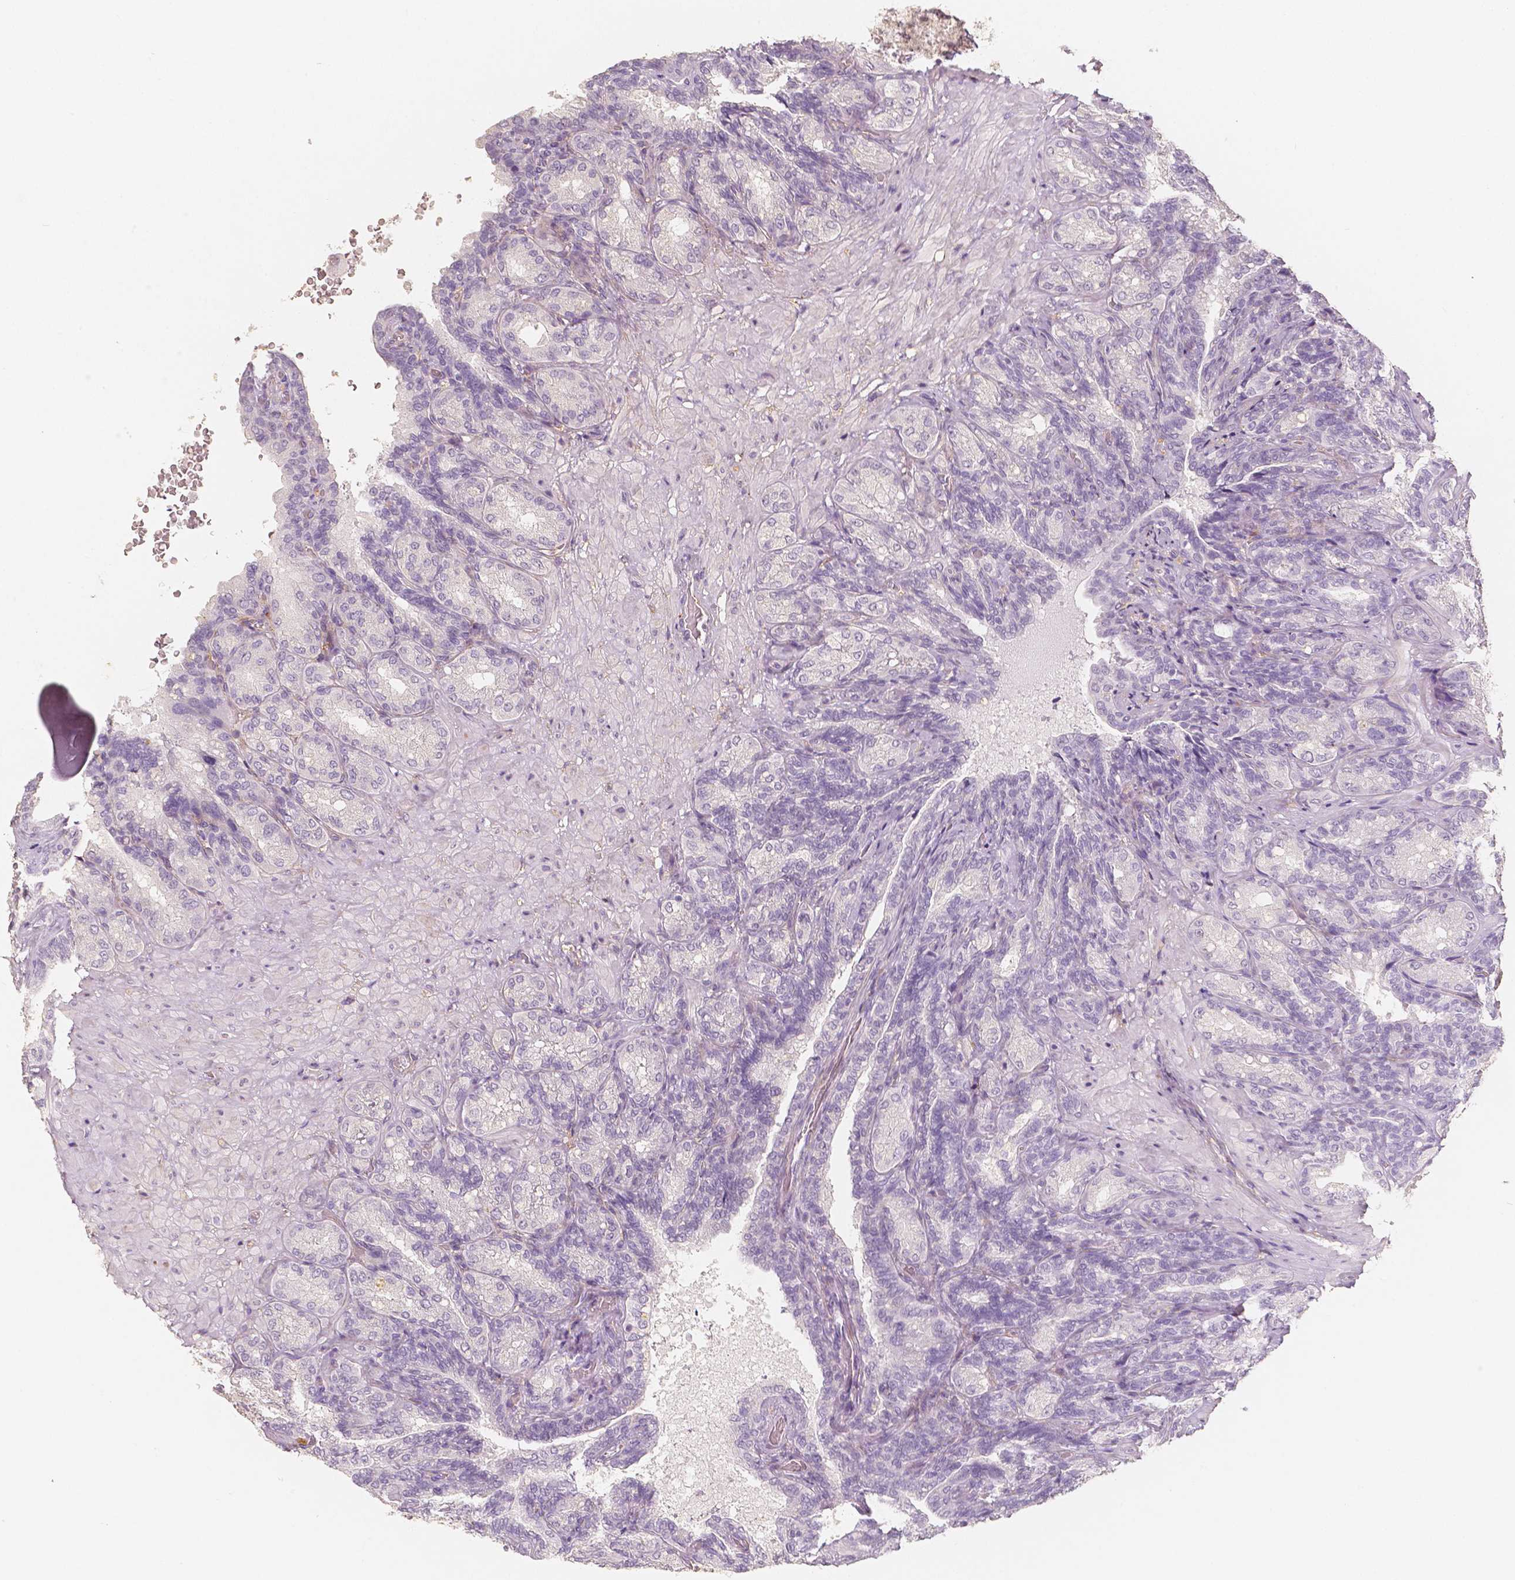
{"staining": {"intensity": "negative", "quantity": "none", "location": "none"}, "tissue": "seminal vesicle", "cell_type": "Glandular cells", "image_type": "normal", "snomed": [{"axis": "morphology", "description": "Normal tissue, NOS"}, {"axis": "topography", "description": "Seminal veicle"}], "caption": "Immunohistochemistry (IHC) histopathology image of benign seminal vesicle stained for a protein (brown), which shows no staining in glandular cells.", "gene": "THY1", "patient": {"sex": "male", "age": 68}}